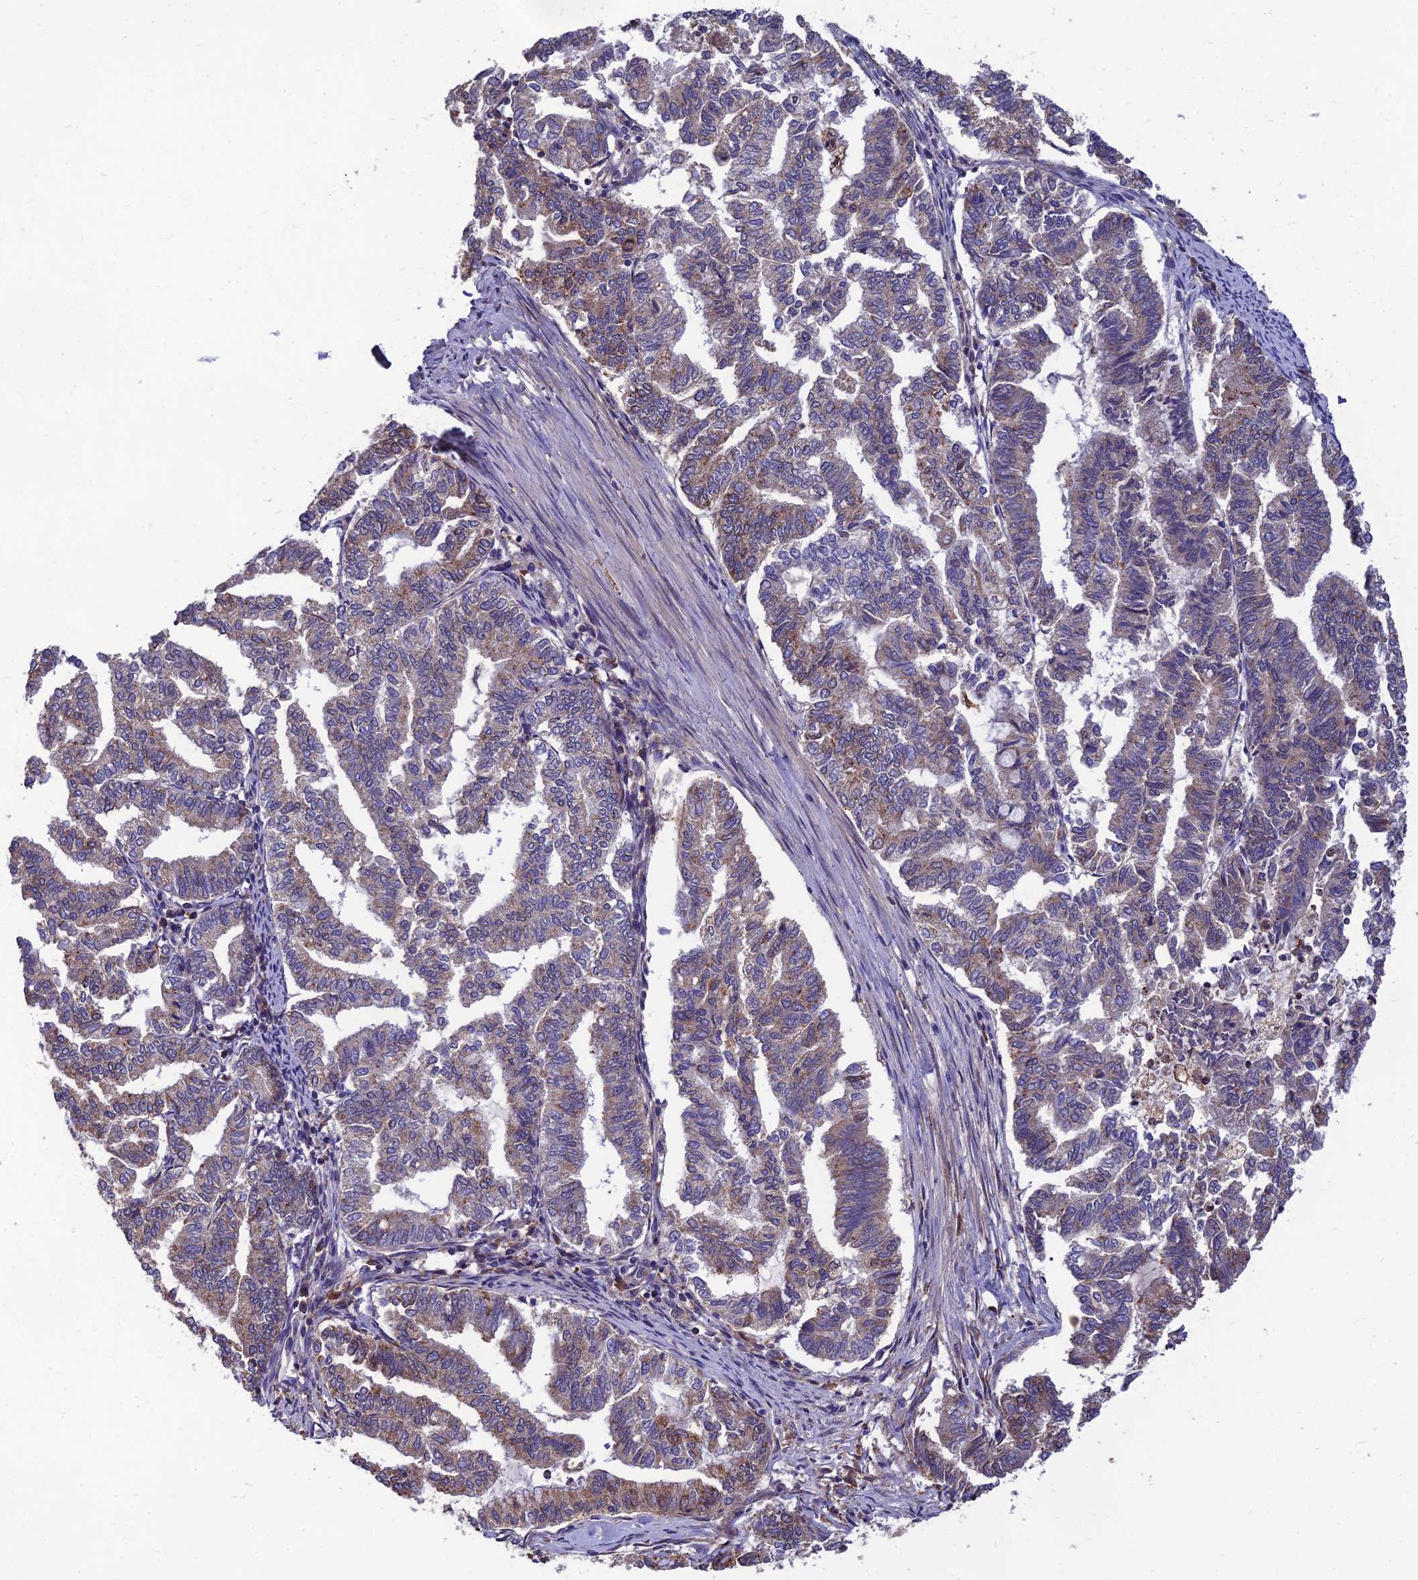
{"staining": {"intensity": "weak", "quantity": "25%-75%", "location": "cytoplasmic/membranous"}, "tissue": "endometrial cancer", "cell_type": "Tumor cells", "image_type": "cancer", "snomed": [{"axis": "morphology", "description": "Adenocarcinoma, NOS"}, {"axis": "topography", "description": "Endometrium"}], "caption": "Protein staining exhibits weak cytoplasmic/membranous positivity in approximately 25%-75% of tumor cells in endometrial cancer.", "gene": "UMAD1", "patient": {"sex": "female", "age": 79}}